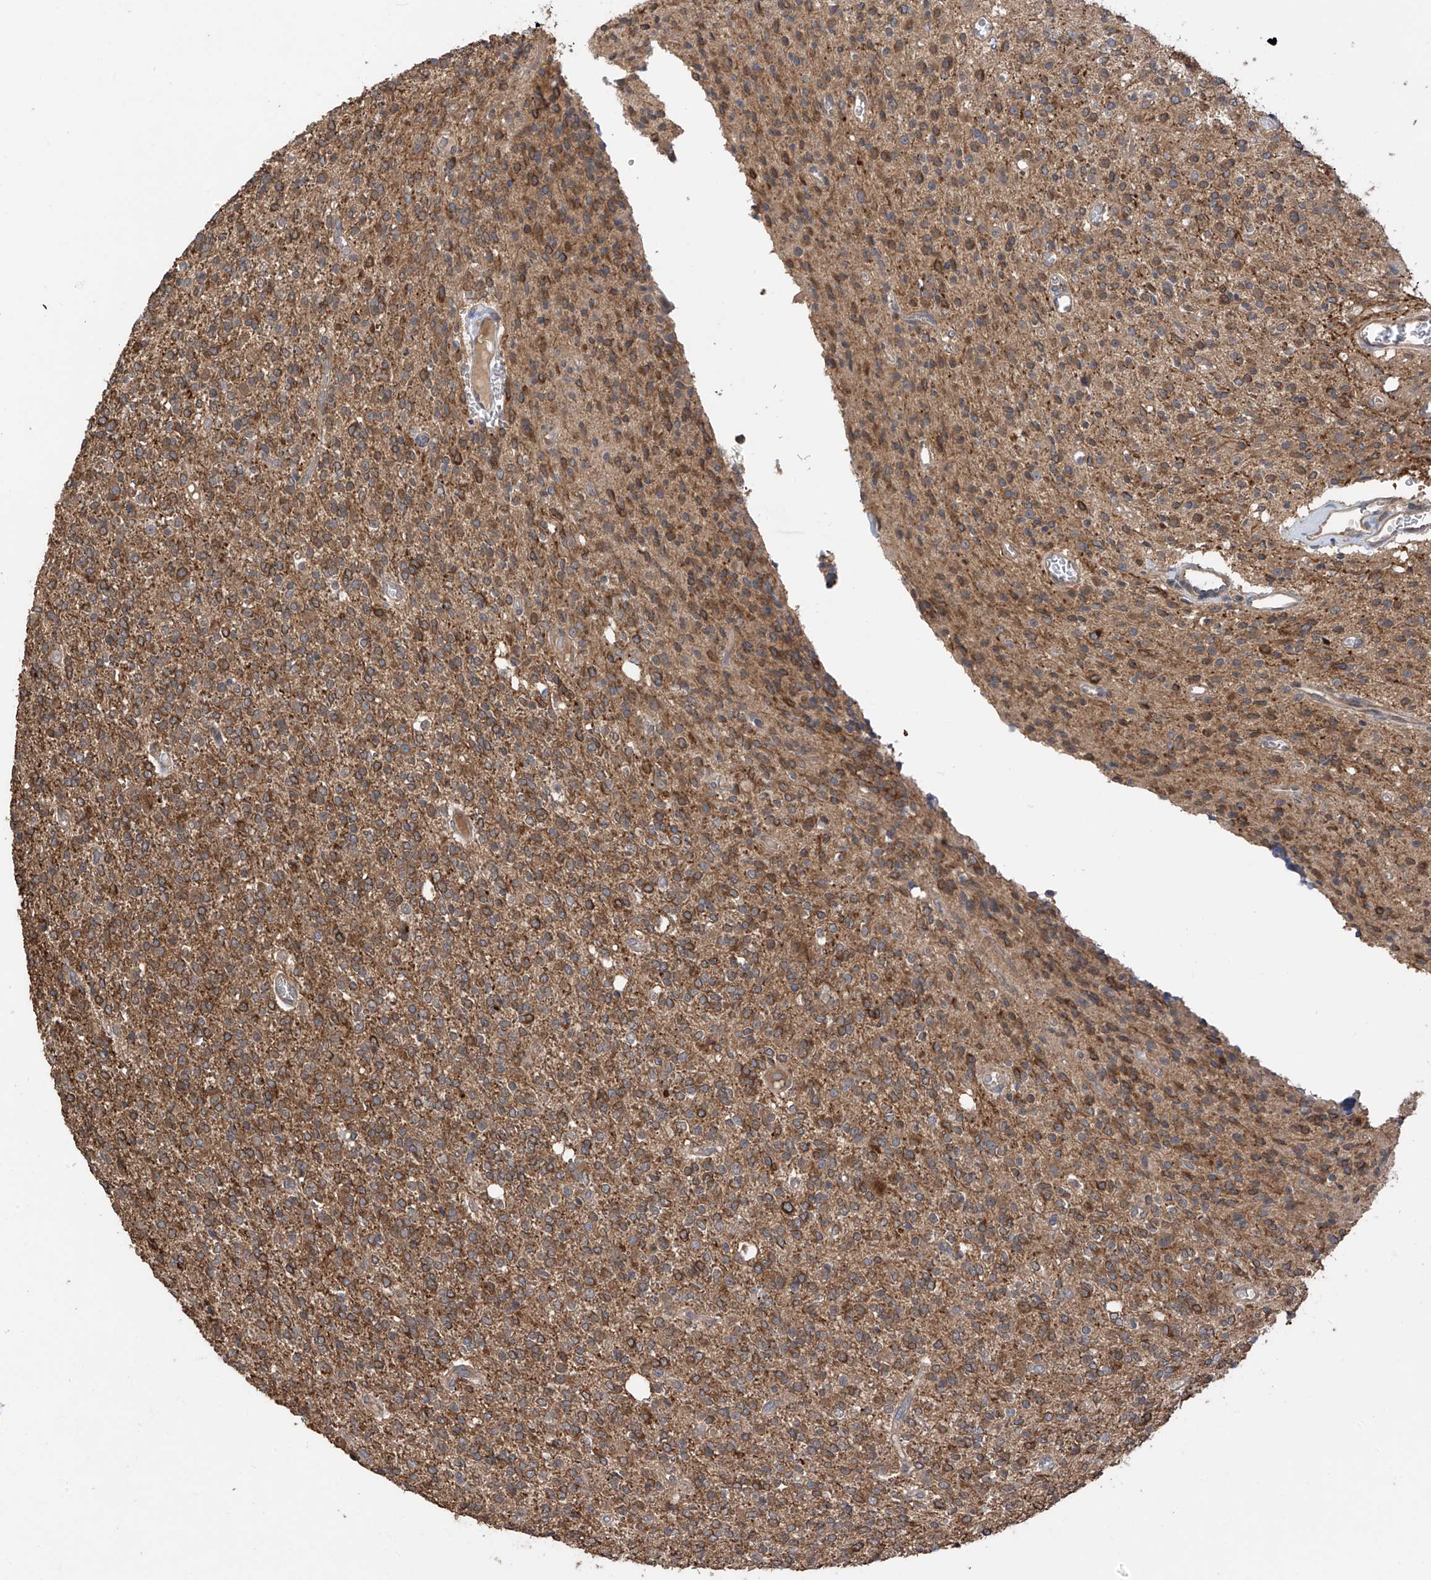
{"staining": {"intensity": "moderate", "quantity": ">75%", "location": "cytoplasmic/membranous"}, "tissue": "glioma", "cell_type": "Tumor cells", "image_type": "cancer", "snomed": [{"axis": "morphology", "description": "Glioma, malignant, High grade"}, {"axis": "topography", "description": "Brain"}], "caption": "Protein expression analysis of human glioma reveals moderate cytoplasmic/membranous staining in approximately >75% of tumor cells. The protein is shown in brown color, while the nuclei are stained blue.", "gene": "RPAIN", "patient": {"sex": "male", "age": 34}}